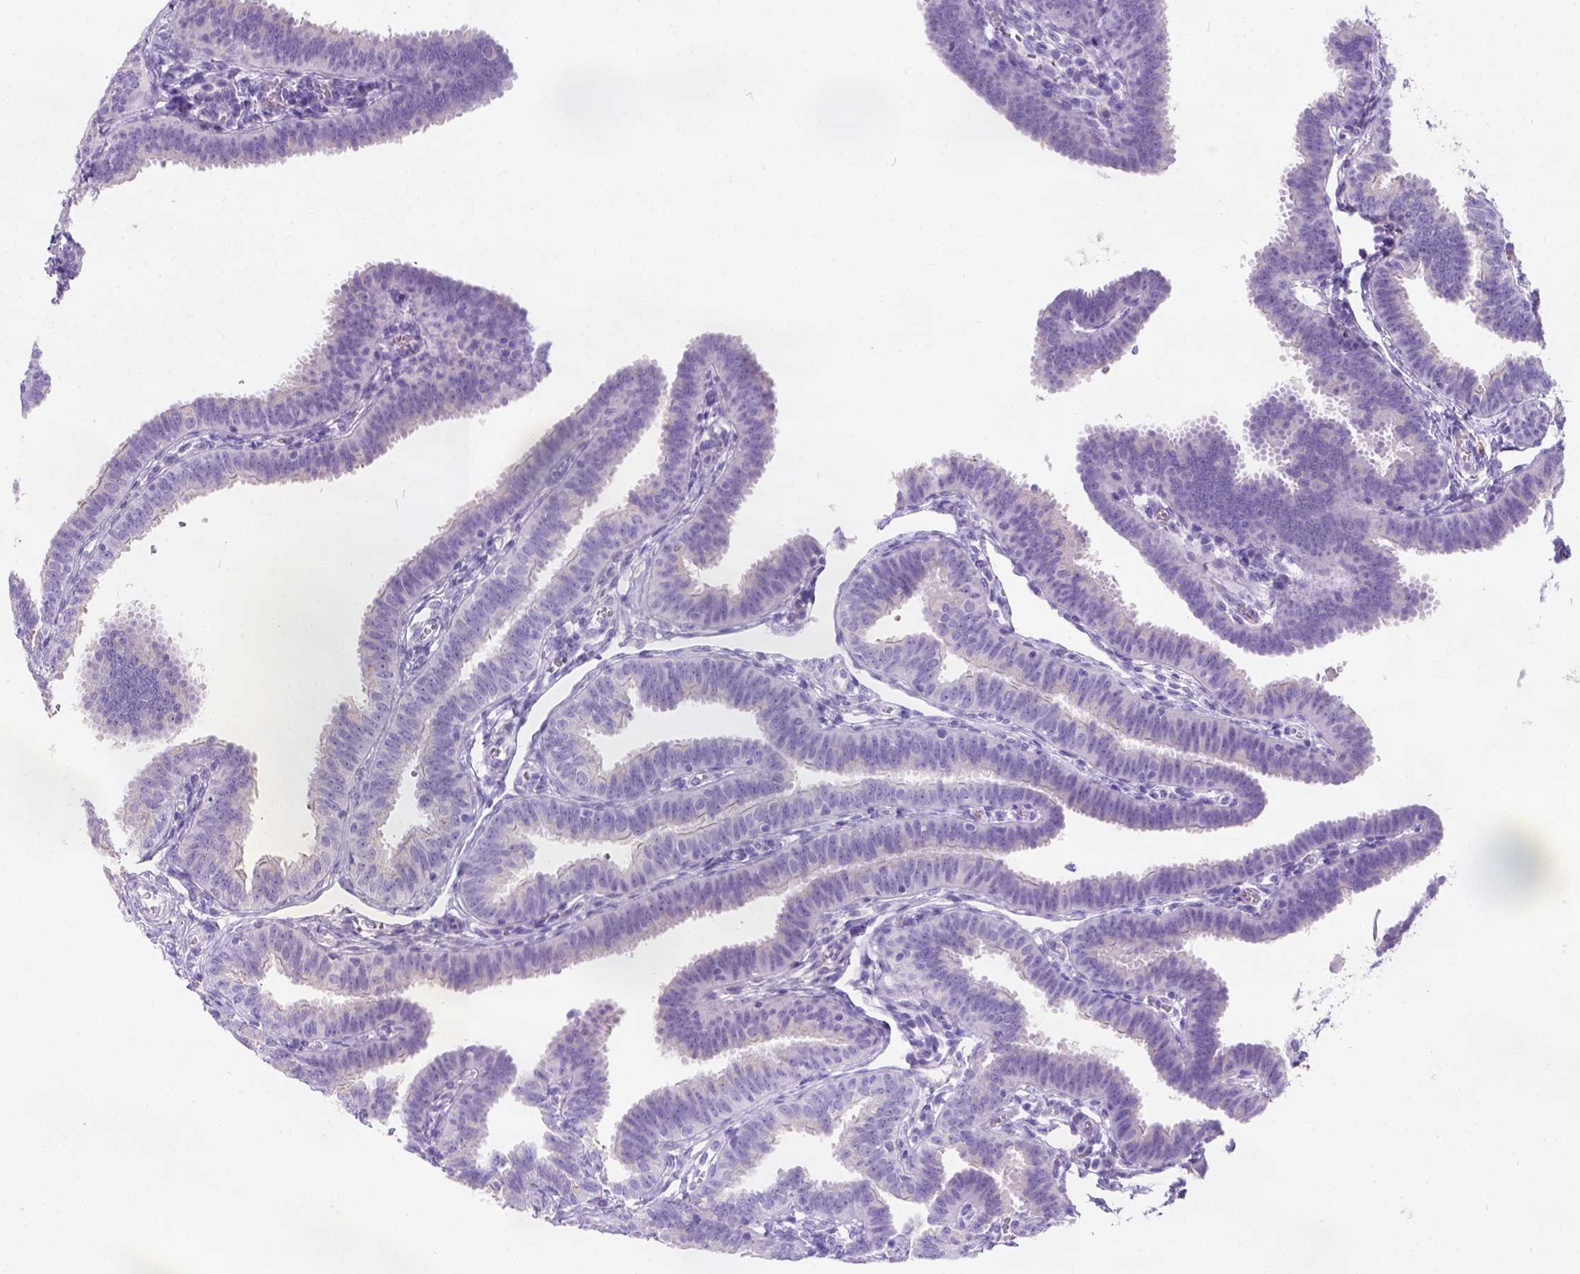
{"staining": {"intensity": "negative", "quantity": "none", "location": "none"}, "tissue": "fallopian tube", "cell_type": "Glandular cells", "image_type": "normal", "snomed": [{"axis": "morphology", "description": "Normal tissue, NOS"}, {"axis": "topography", "description": "Fallopian tube"}], "caption": "Fallopian tube stained for a protein using immunohistochemistry reveals no positivity glandular cells.", "gene": "PHF7", "patient": {"sex": "female", "age": 25}}